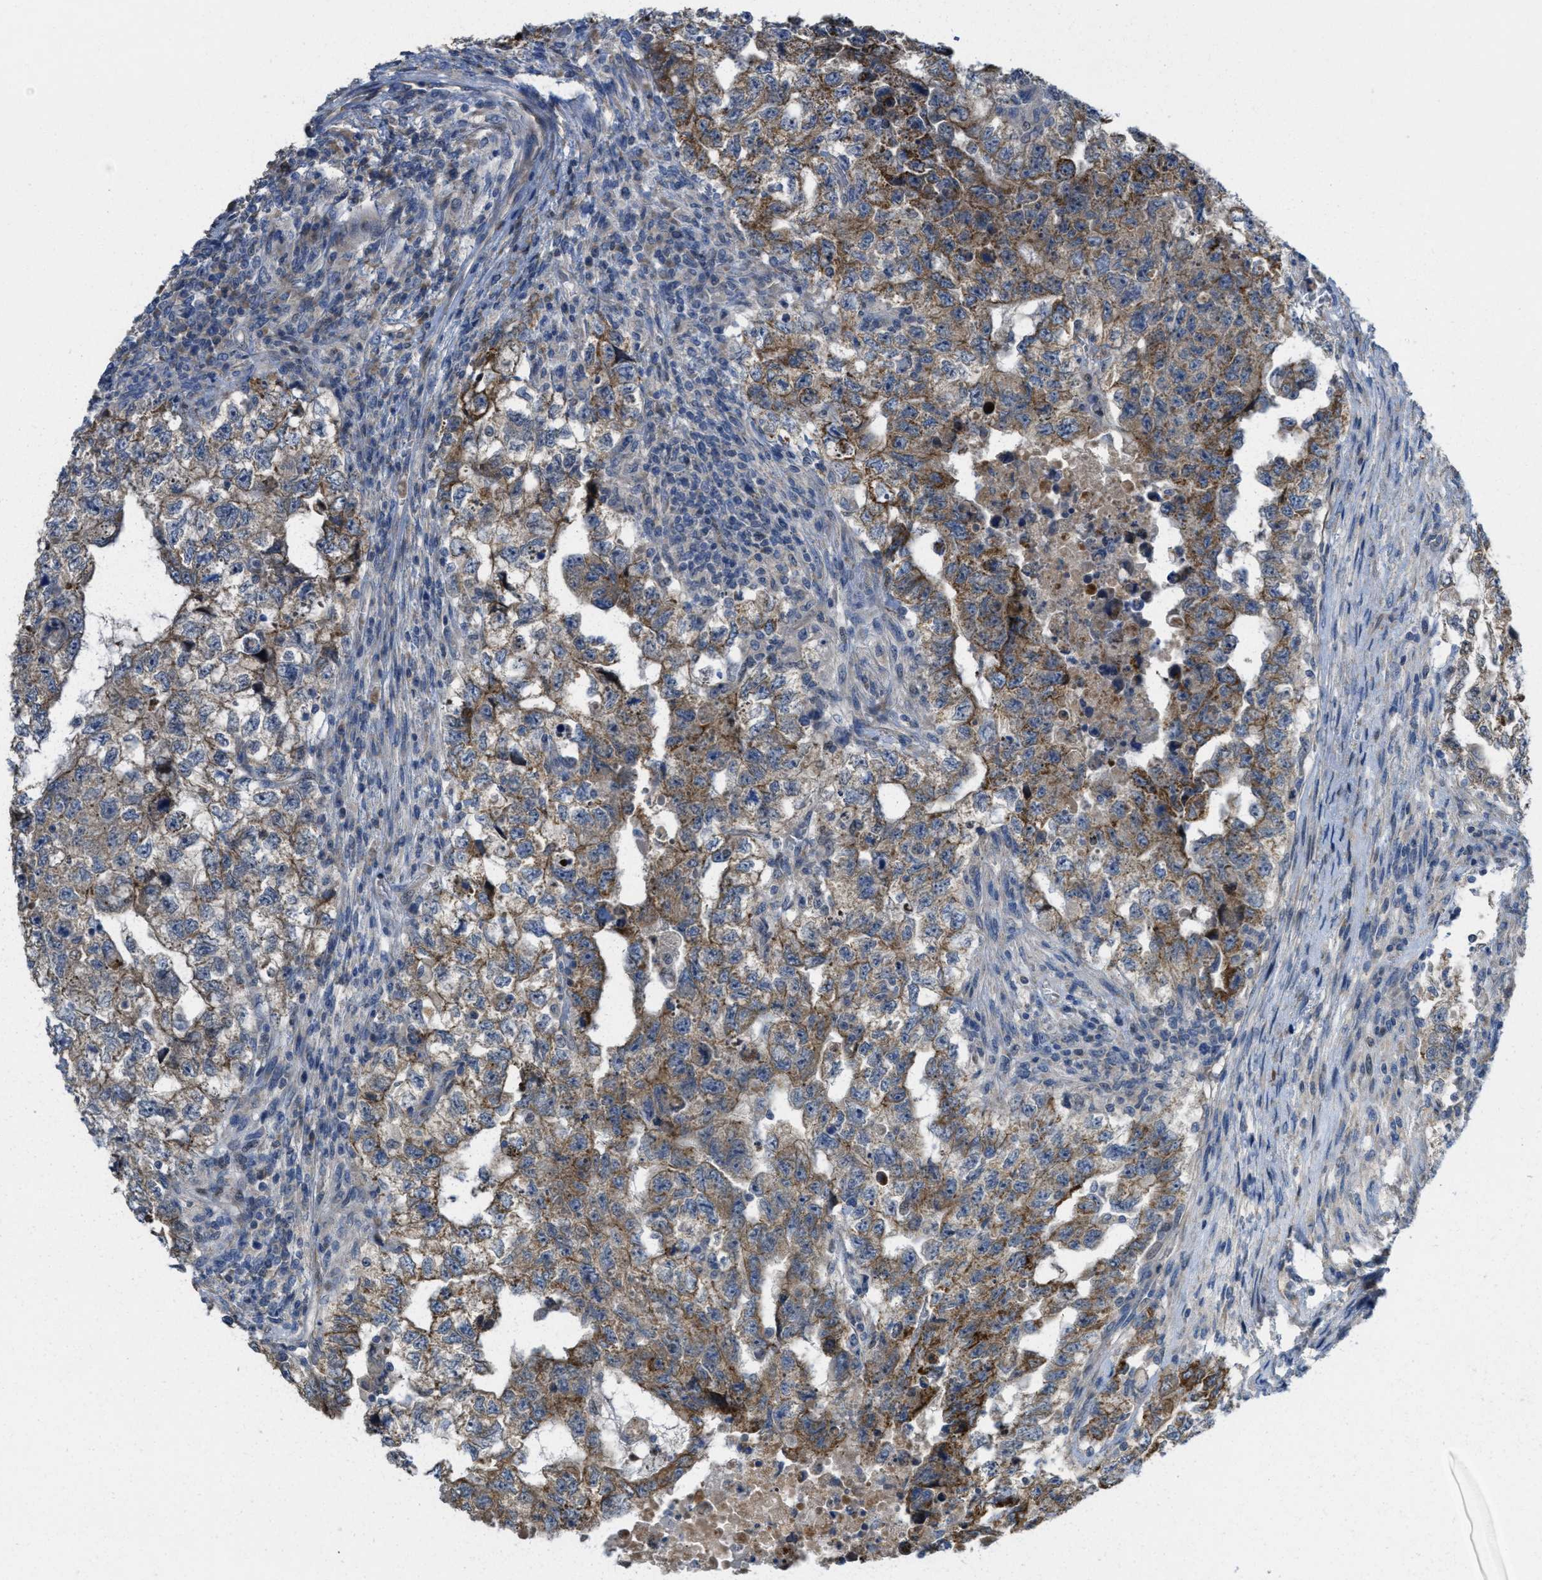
{"staining": {"intensity": "moderate", "quantity": "25%-75%", "location": "cytoplasmic/membranous"}, "tissue": "testis cancer", "cell_type": "Tumor cells", "image_type": "cancer", "snomed": [{"axis": "morphology", "description": "Carcinoma, Embryonal, NOS"}, {"axis": "topography", "description": "Testis"}], "caption": "Brown immunohistochemical staining in human testis cancer displays moderate cytoplasmic/membranous staining in about 25%-75% of tumor cells.", "gene": "CDPF1", "patient": {"sex": "male", "age": 36}}